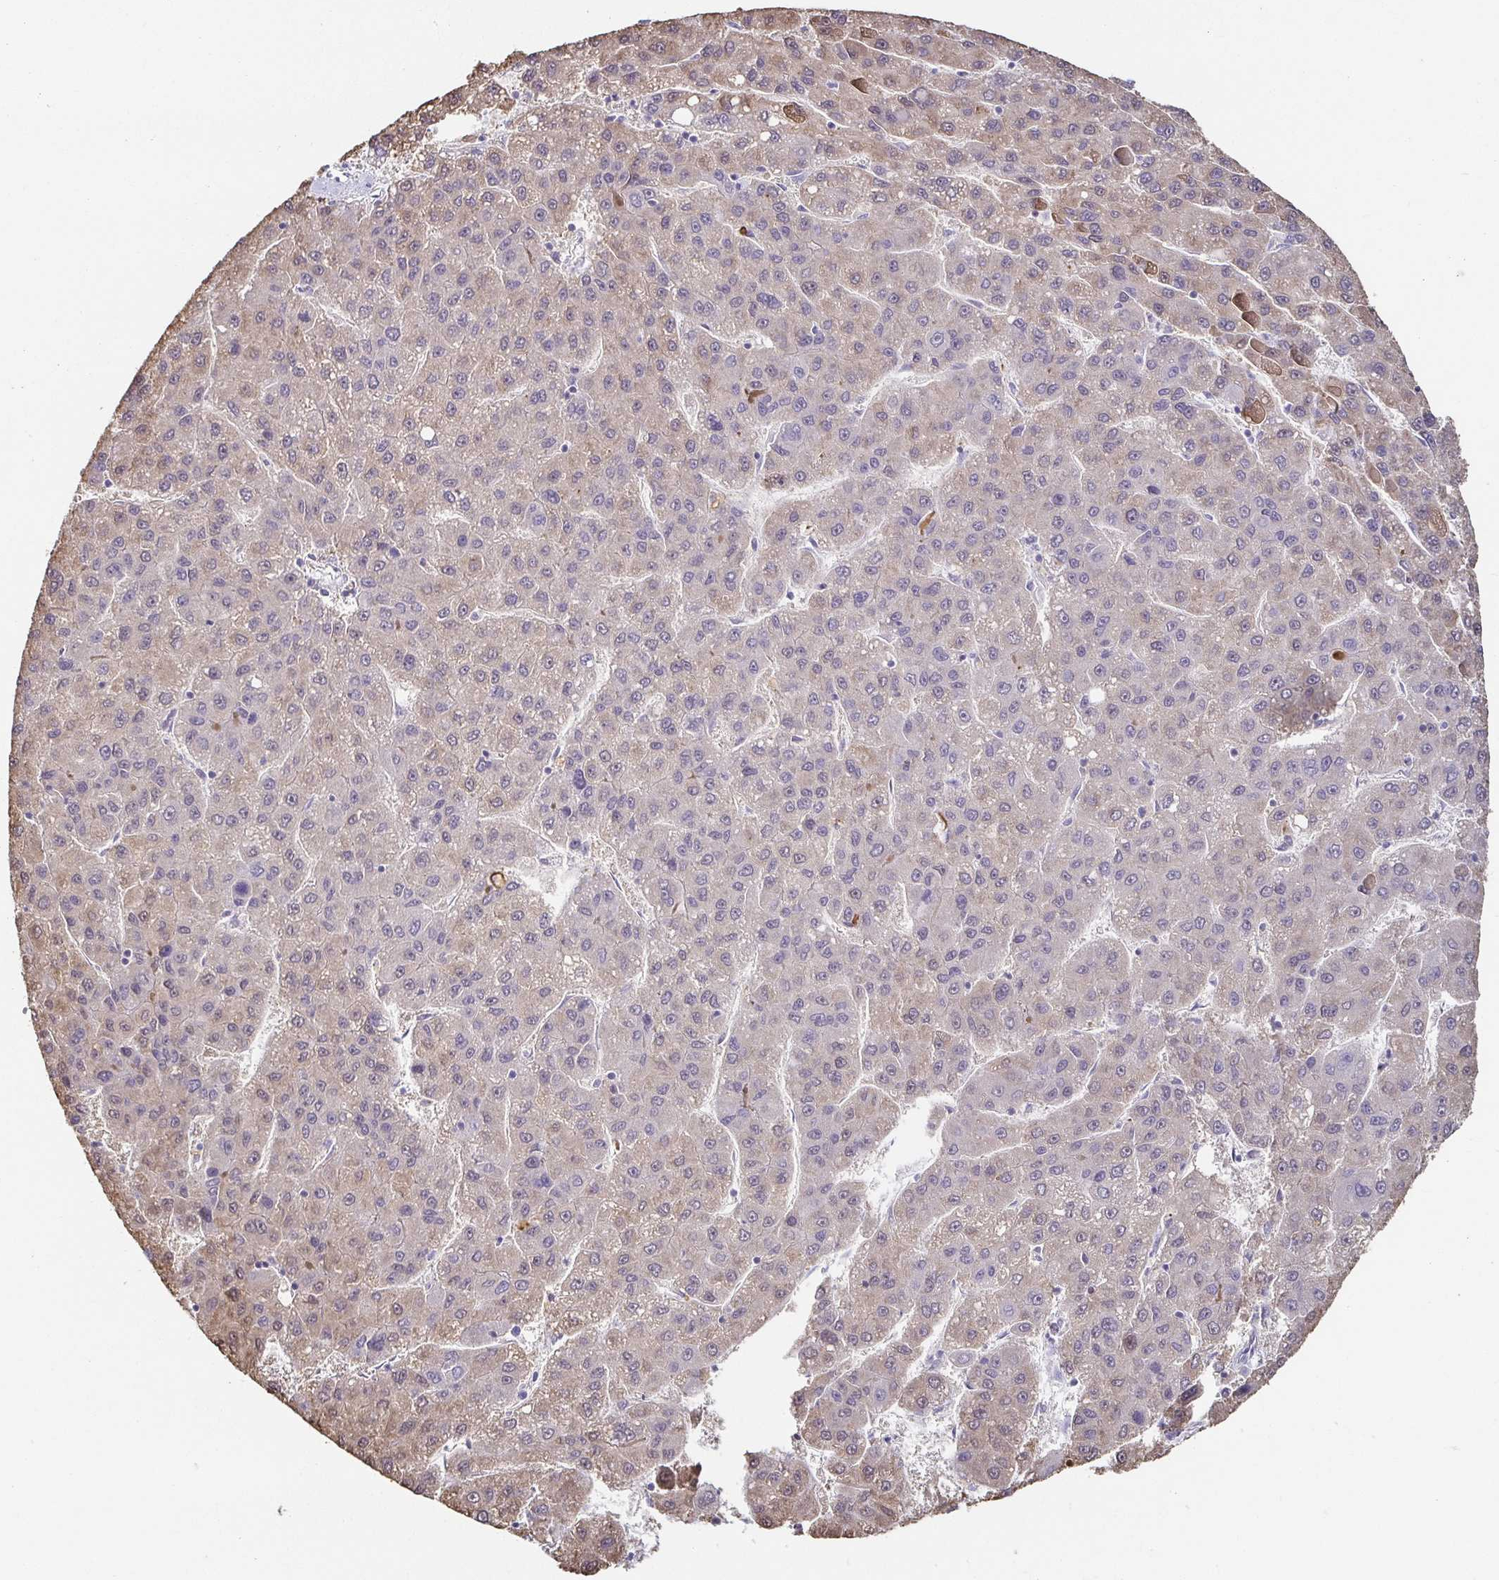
{"staining": {"intensity": "weak", "quantity": "<25%", "location": "cytoplasmic/membranous"}, "tissue": "liver cancer", "cell_type": "Tumor cells", "image_type": "cancer", "snomed": [{"axis": "morphology", "description": "Carcinoma, Hepatocellular, NOS"}, {"axis": "topography", "description": "Liver"}], "caption": "The histopathology image shows no staining of tumor cells in liver cancer (hepatocellular carcinoma).", "gene": "PIWIL3", "patient": {"sex": "female", "age": 82}}